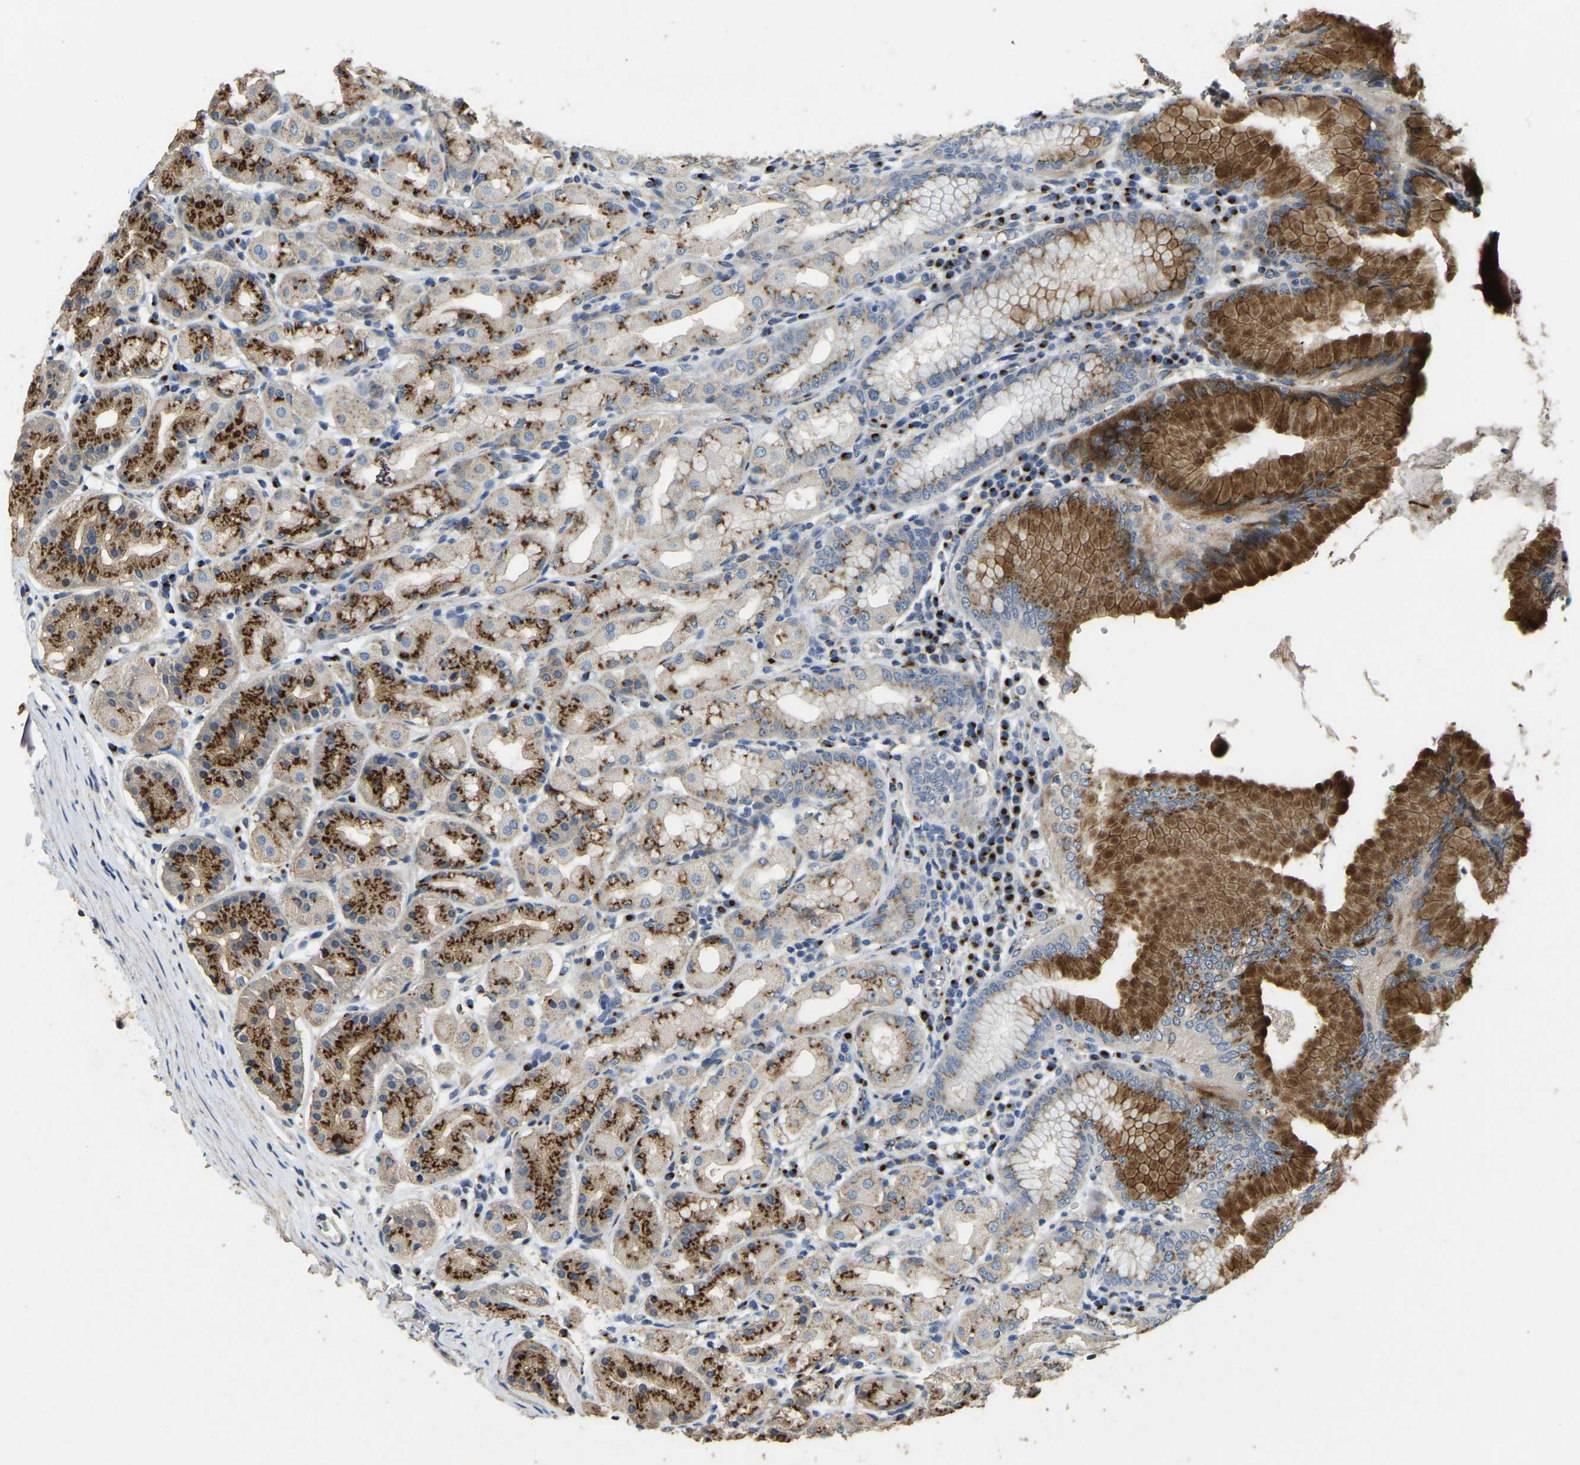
{"staining": {"intensity": "strong", "quantity": "25%-75%", "location": "cytoplasmic/membranous"}, "tissue": "stomach", "cell_type": "Glandular cells", "image_type": "normal", "snomed": [{"axis": "morphology", "description": "Normal tissue, NOS"}, {"axis": "topography", "description": "Stomach"}, {"axis": "topography", "description": "Stomach, lower"}], "caption": "This is an image of immunohistochemistry staining of normal stomach, which shows strong staining in the cytoplasmic/membranous of glandular cells.", "gene": "FAM174A", "patient": {"sex": "female", "age": 56}}